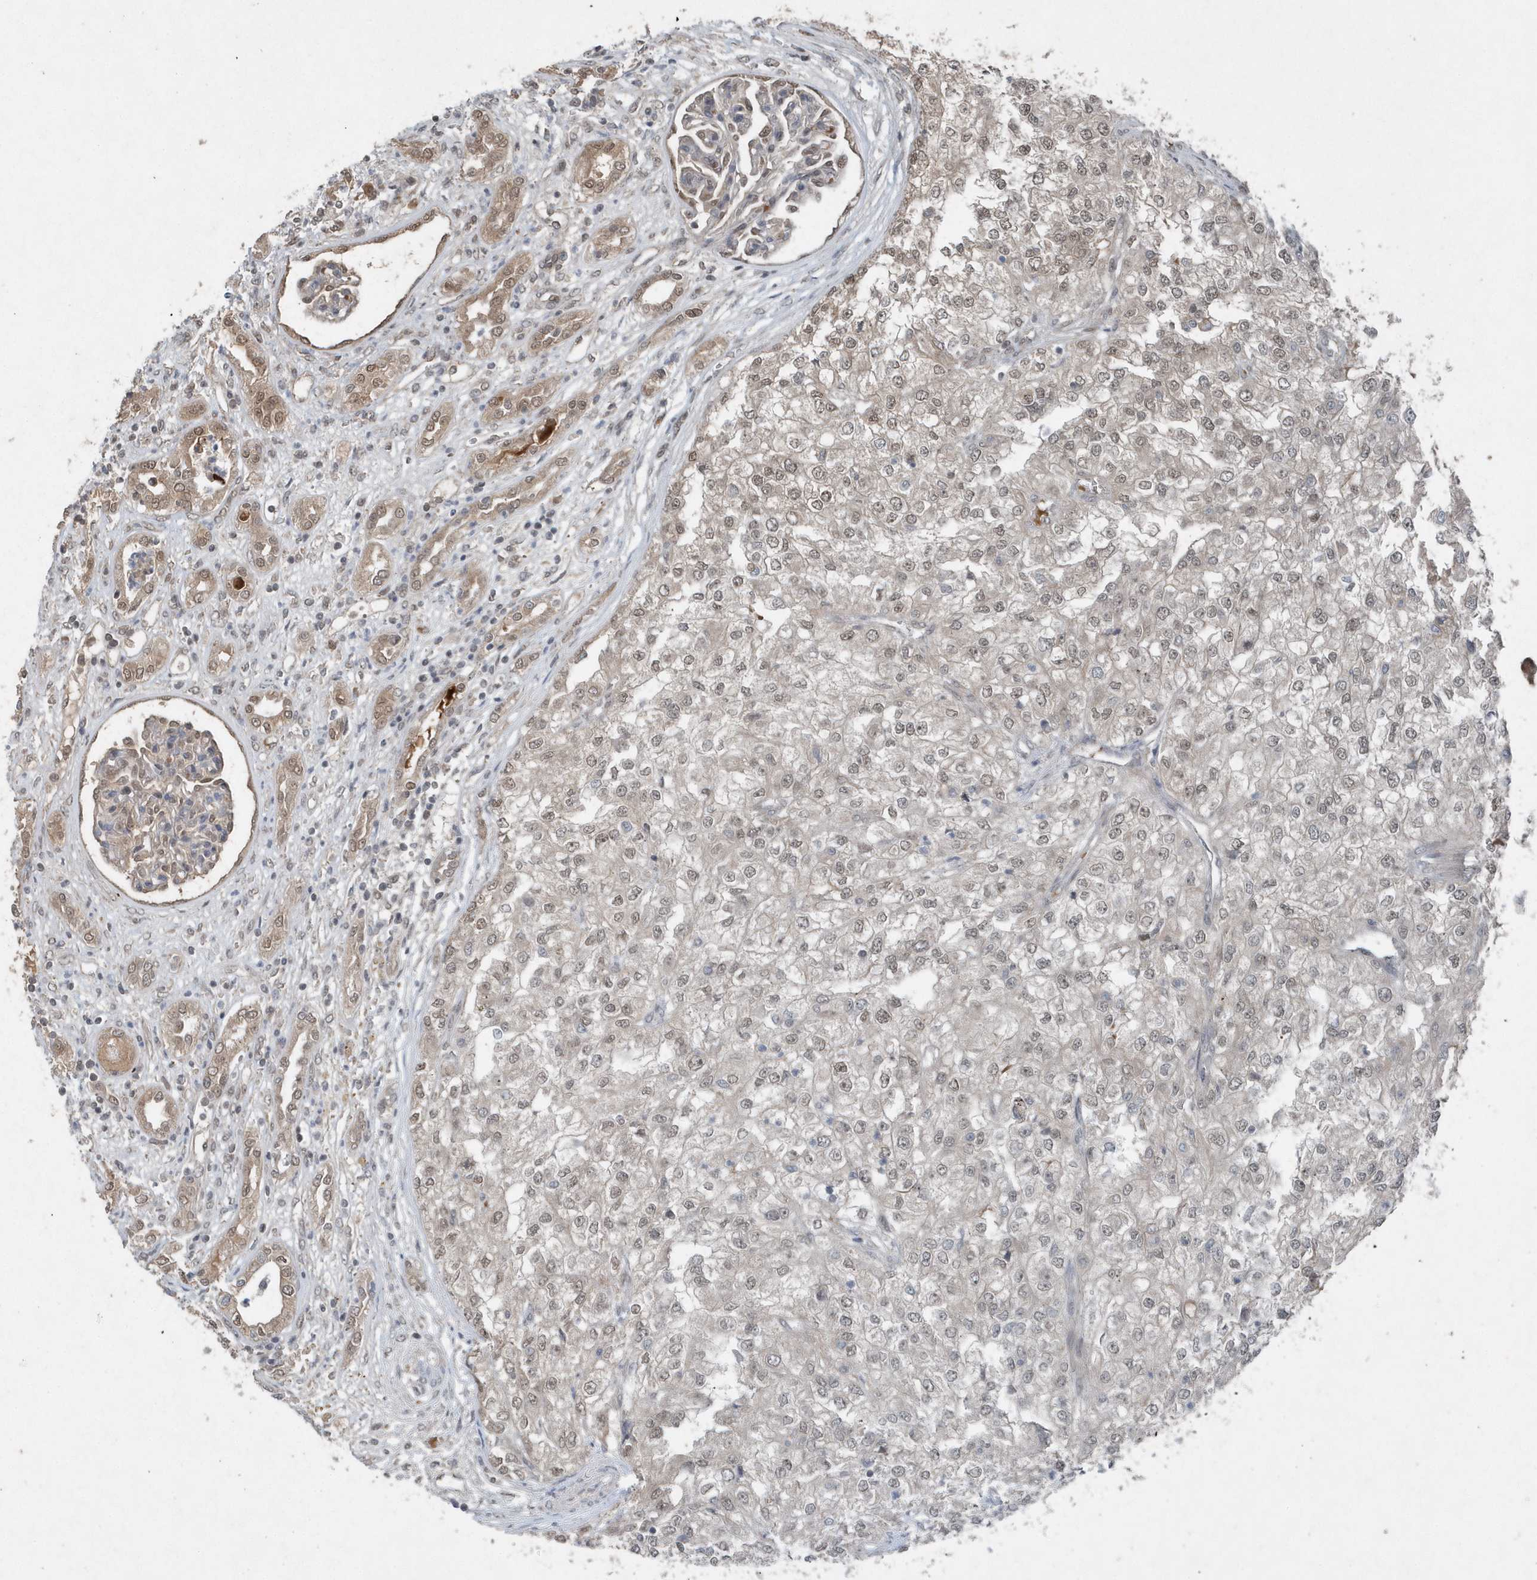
{"staining": {"intensity": "weak", "quantity": "25%-75%", "location": "nuclear"}, "tissue": "renal cancer", "cell_type": "Tumor cells", "image_type": "cancer", "snomed": [{"axis": "morphology", "description": "Adenocarcinoma, NOS"}, {"axis": "topography", "description": "Kidney"}], "caption": "The photomicrograph demonstrates staining of renal cancer (adenocarcinoma), revealing weak nuclear protein staining (brown color) within tumor cells.", "gene": "QTRT2", "patient": {"sex": "female", "age": 54}}